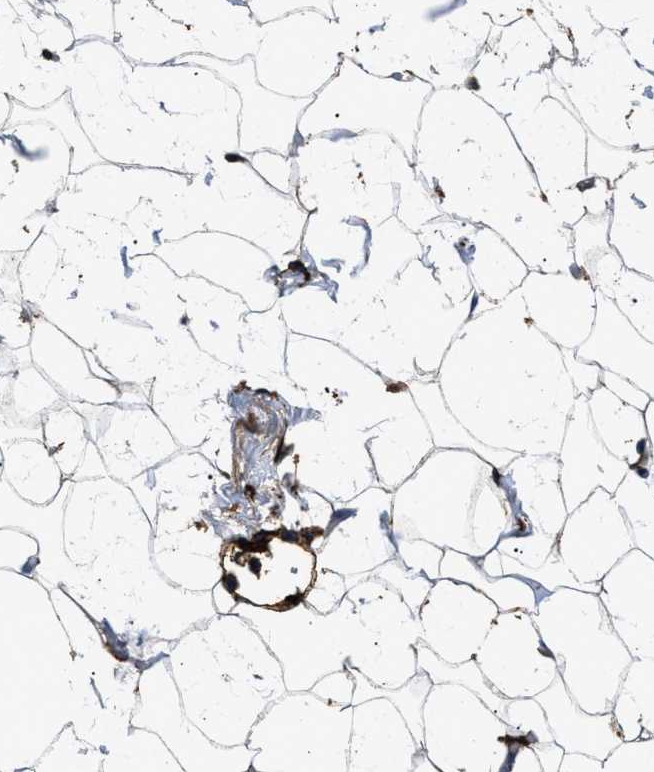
{"staining": {"intensity": "moderate", "quantity": ">75%", "location": "cytoplasmic/membranous"}, "tissue": "adipose tissue", "cell_type": "Adipocytes", "image_type": "normal", "snomed": [{"axis": "morphology", "description": "Normal tissue, NOS"}, {"axis": "topography", "description": "Breast"}, {"axis": "topography", "description": "Soft tissue"}], "caption": "Adipocytes show medium levels of moderate cytoplasmic/membranous staining in about >75% of cells in benign human adipose tissue.", "gene": "CD276", "patient": {"sex": "female", "age": 75}}